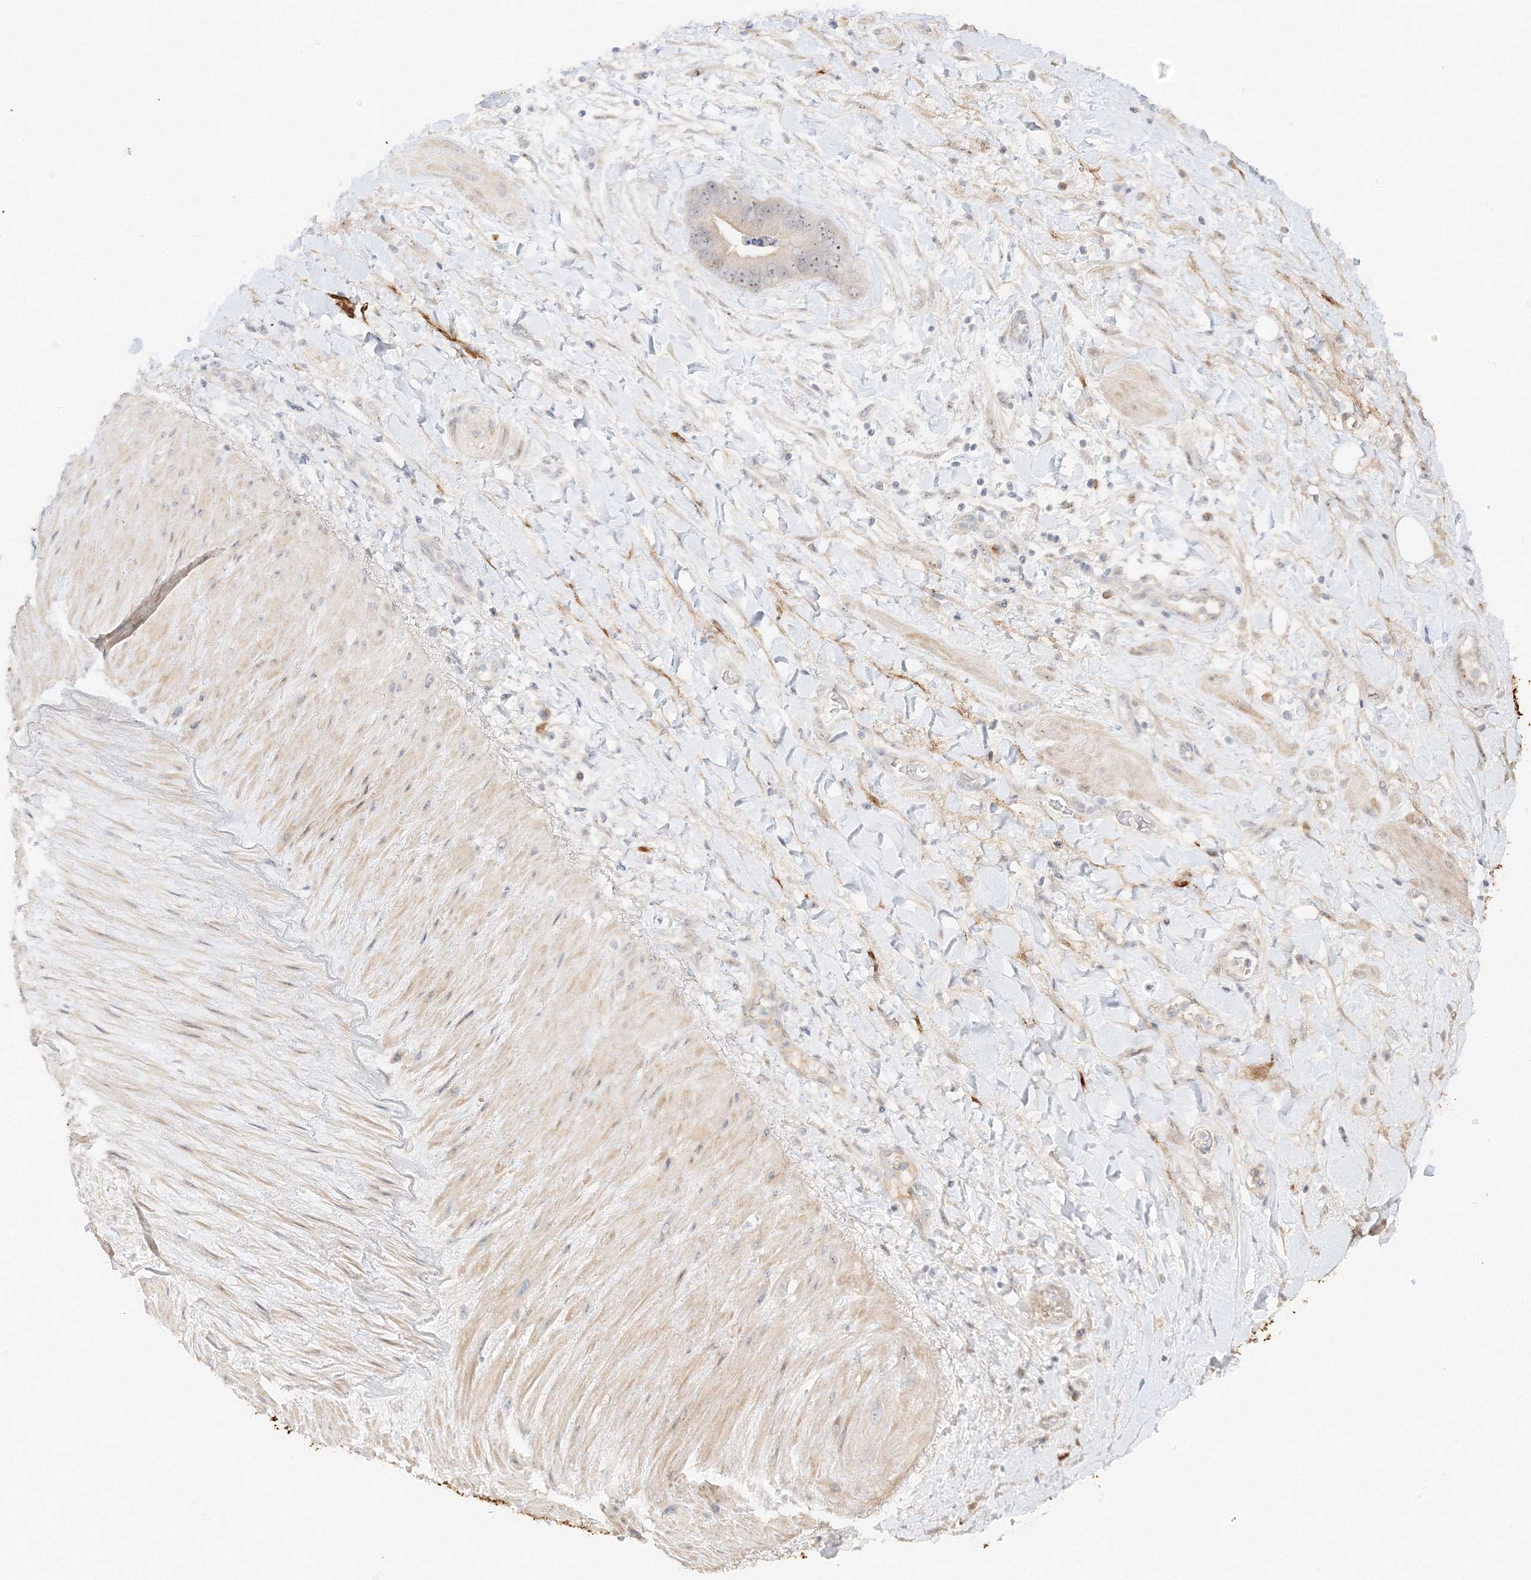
{"staining": {"intensity": "moderate", "quantity": "25%-75%", "location": "cytoplasmic/membranous,nuclear"}, "tissue": "soft tissue", "cell_type": "Fibroblasts", "image_type": "normal", "snomed": [{"axis": "morphology", "description": "Normal tissue, NOS"}, {"axis": "morphology", "description": "Adenocarcinoma, NOS"}, {"axis": "topography", "description": "Pancreas"}, {"axis": "topography", "description": "Peripheral nerve tissue"}], "caption": "IHC micrograph of normal soft tissue: soft tissue stained using IHC demonstrates medium levels of moderate protein expression localized specifically in the cytoplasmic/membranous,nuclear of fibroblasts, appearing as a cytoplasmic/membranous,nuclear brown color.", "gene": "ETAA1", "patient": {"sex": "male", "age": 59}}